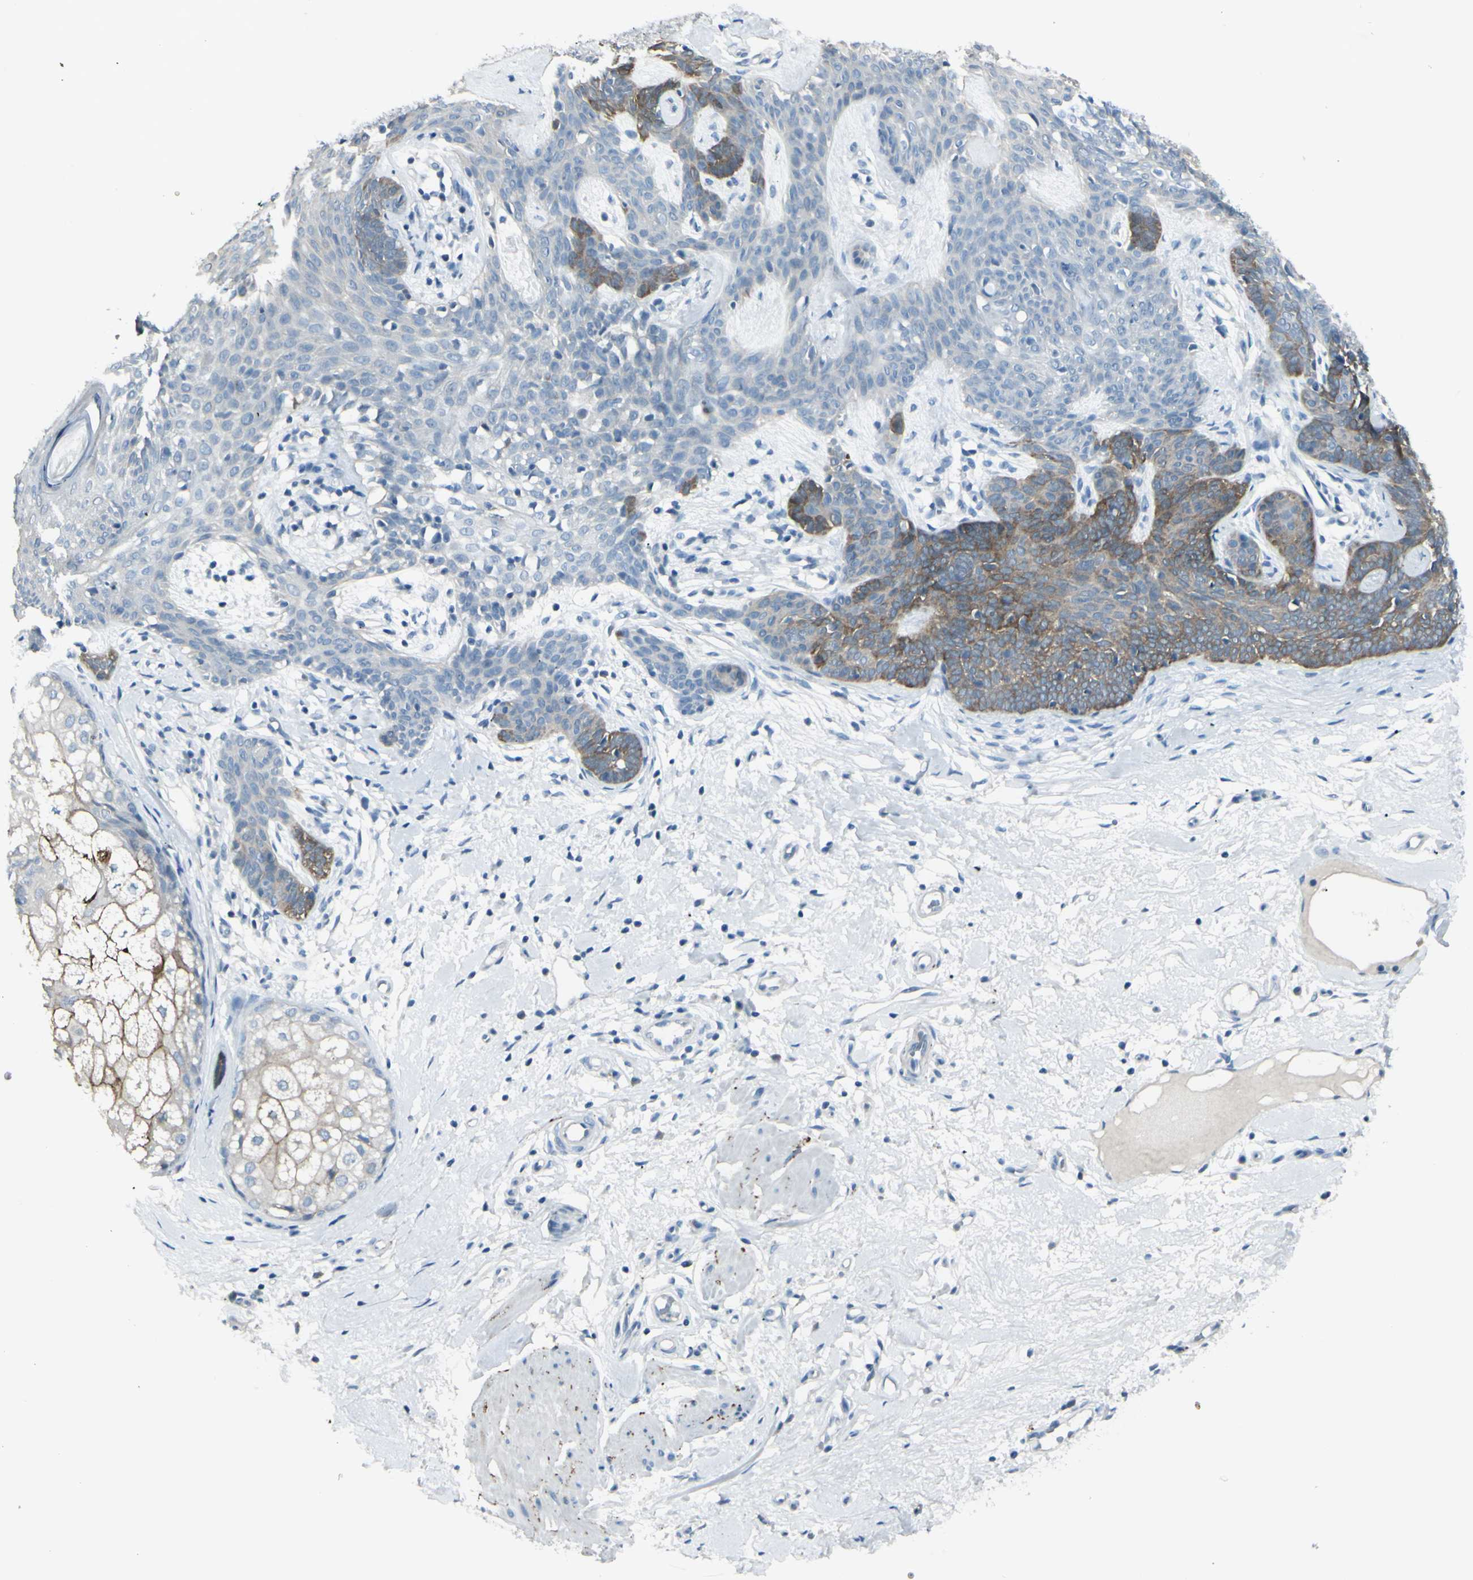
{"staining": {"intensity": "moderate", "quantity": "25%-75%", "location": "cytoplasmic/membranous"}, "tissue": "skin cancer", "cell_type": "Tumor cells", "image_type": "cancer", "snomed": [{"axis": "morphology", "description": "Developmental malformation"}, {"axis": "morphology", "description": "Basal cell carcinoma"}, {"axis": "topography", "description": "Skin"}], "caption": "An immunohistochemistry (IHC) image of neoplastic tissue is shown. Protein staining in brown labels moderate cytoplasmic/membranous positivity in skin cancer within tumor cells.", "gene": "GPR34", "patient": {"sex": "female", "age": 62}}